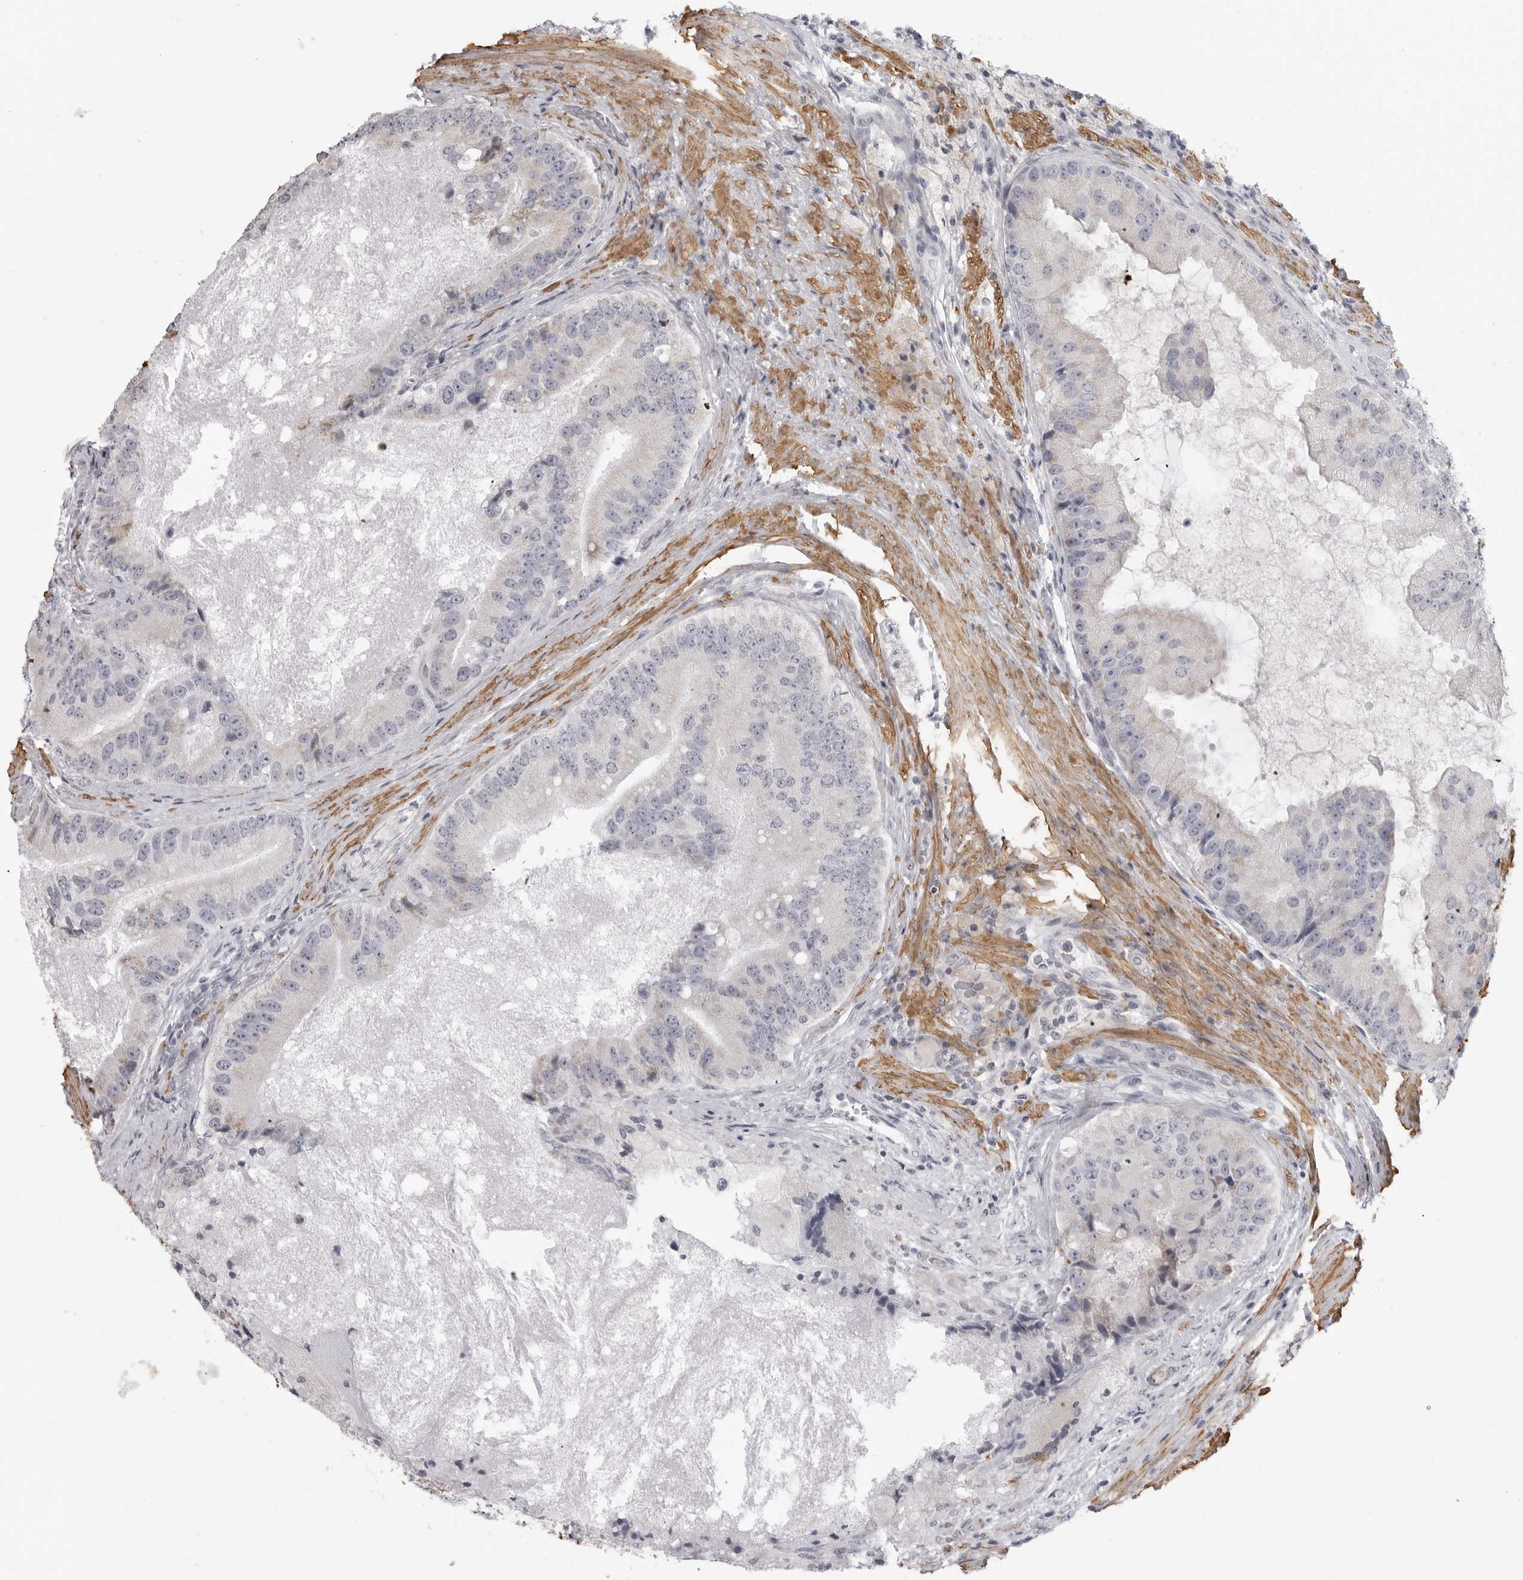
{"staining": {"intensity": "negative", "quantity": "none", "location": "none"}, "tissue": "prostate cancer", "cell_type": "Tumor cells", "image_type": "cancer", "snomed": [{"axis": "morphology", "description": "Adenocarcinoma, High grade"}, {"axis": "topography", "description": "Prostate"}], "caption": "High power microscopy micrograph of an IHC photomicrograph of prostate cancer (high-grade adenocarcinoma), revealing no significant expression in tumor cells.", "gene": "MAP7D1", "patient": {"sex": "male", "age": 70}}